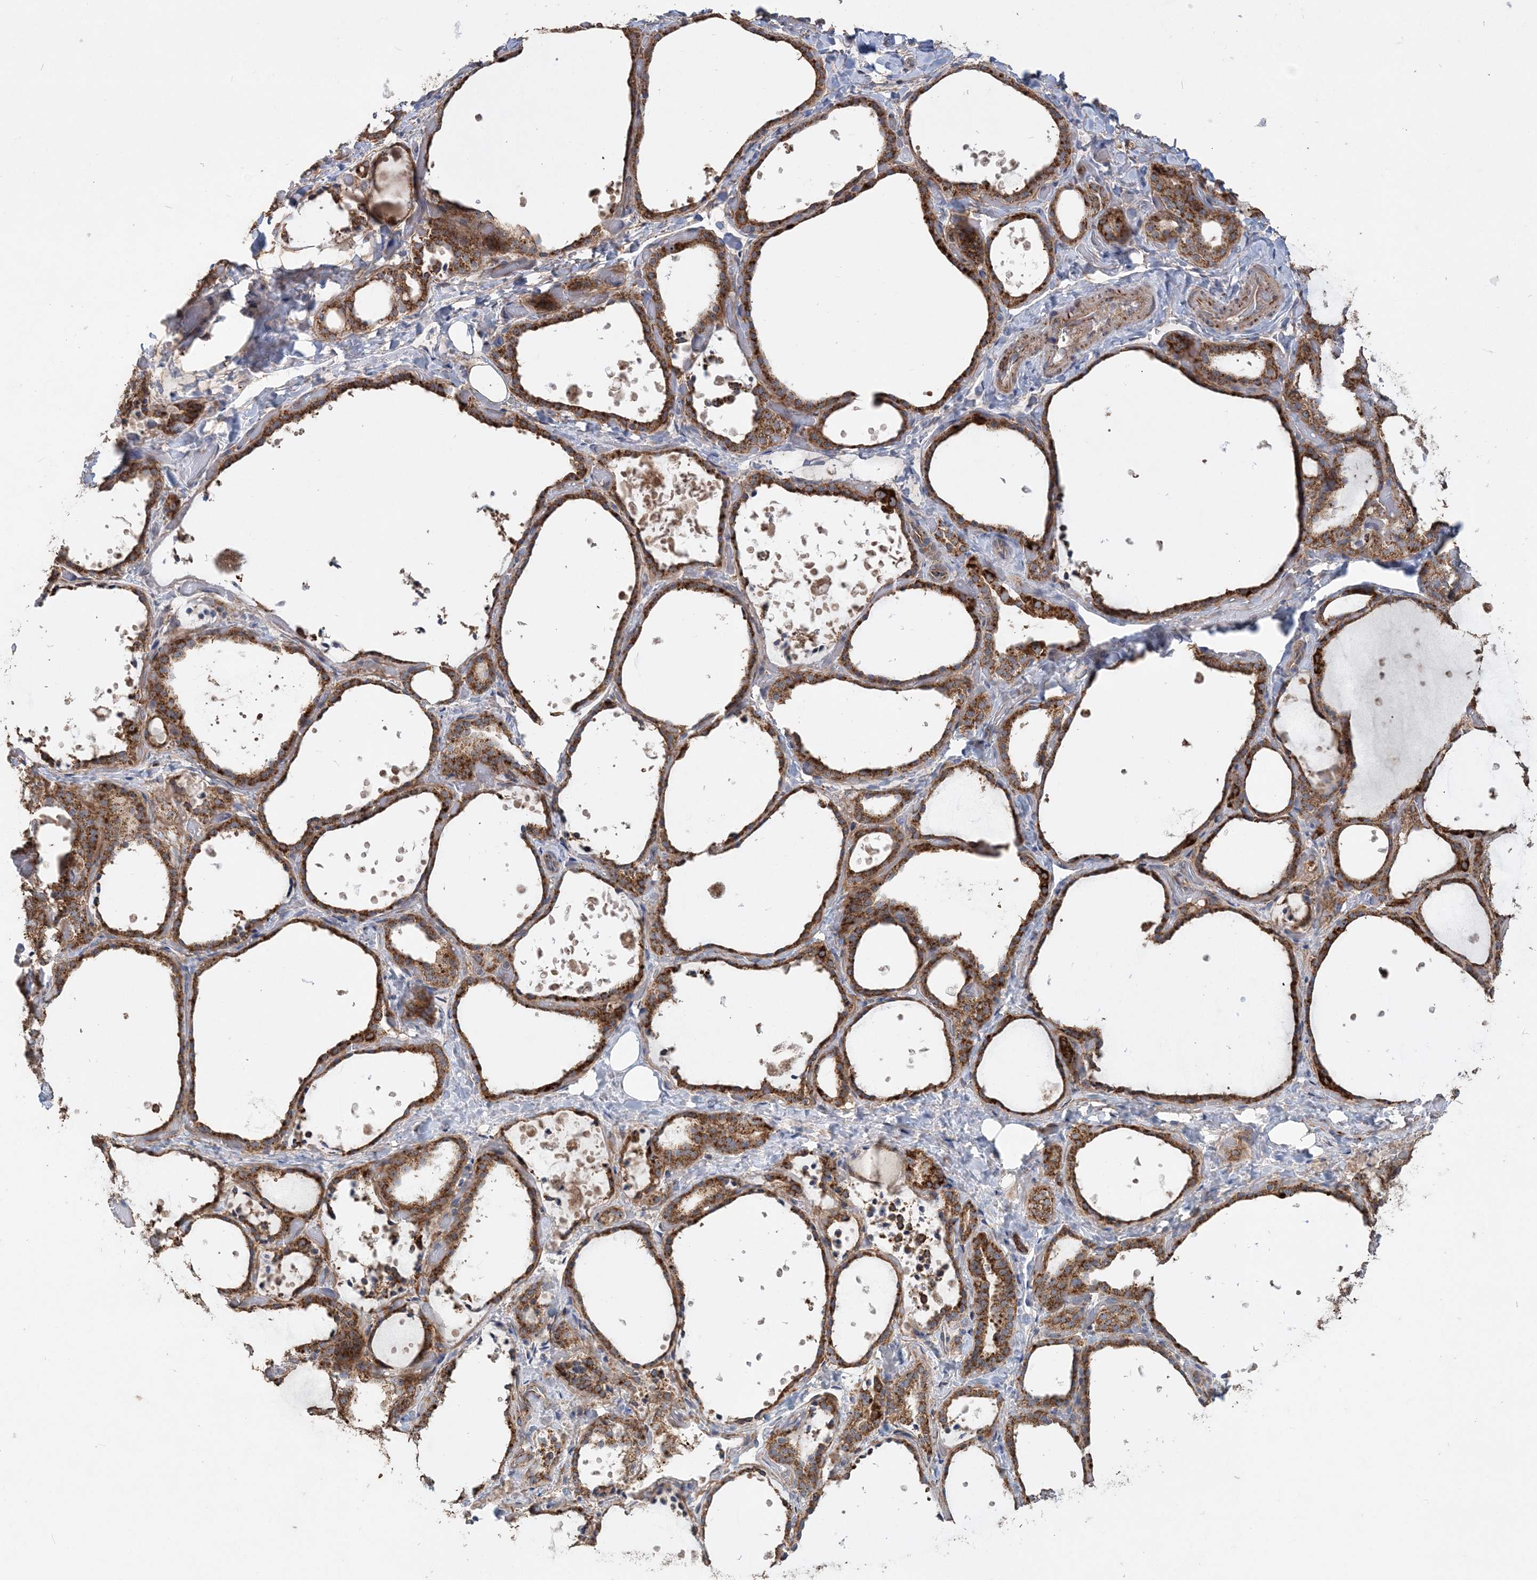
{"staining": {"intensity": "moderate", "quantity": ">75%", "location": "cytoplasmic/membranous"}, "tissue": "thyroid gland", "cell_type": "Glandular cells", "image_type": "normal", "snomed": [{"axis": "morphology", "description": "Normal tissue, NOS"}, {"axis": "topography", "description": "Thyroid gland"}], "caption": "Brown immunohistochemical staining in unremarkable human thyroid gland demonstrates moderate cytoplasmic/membranous staining in approximately >75% of glandular cells.", "gene": "FEZ2", "patient": {"sex": "female", "age": 44}}